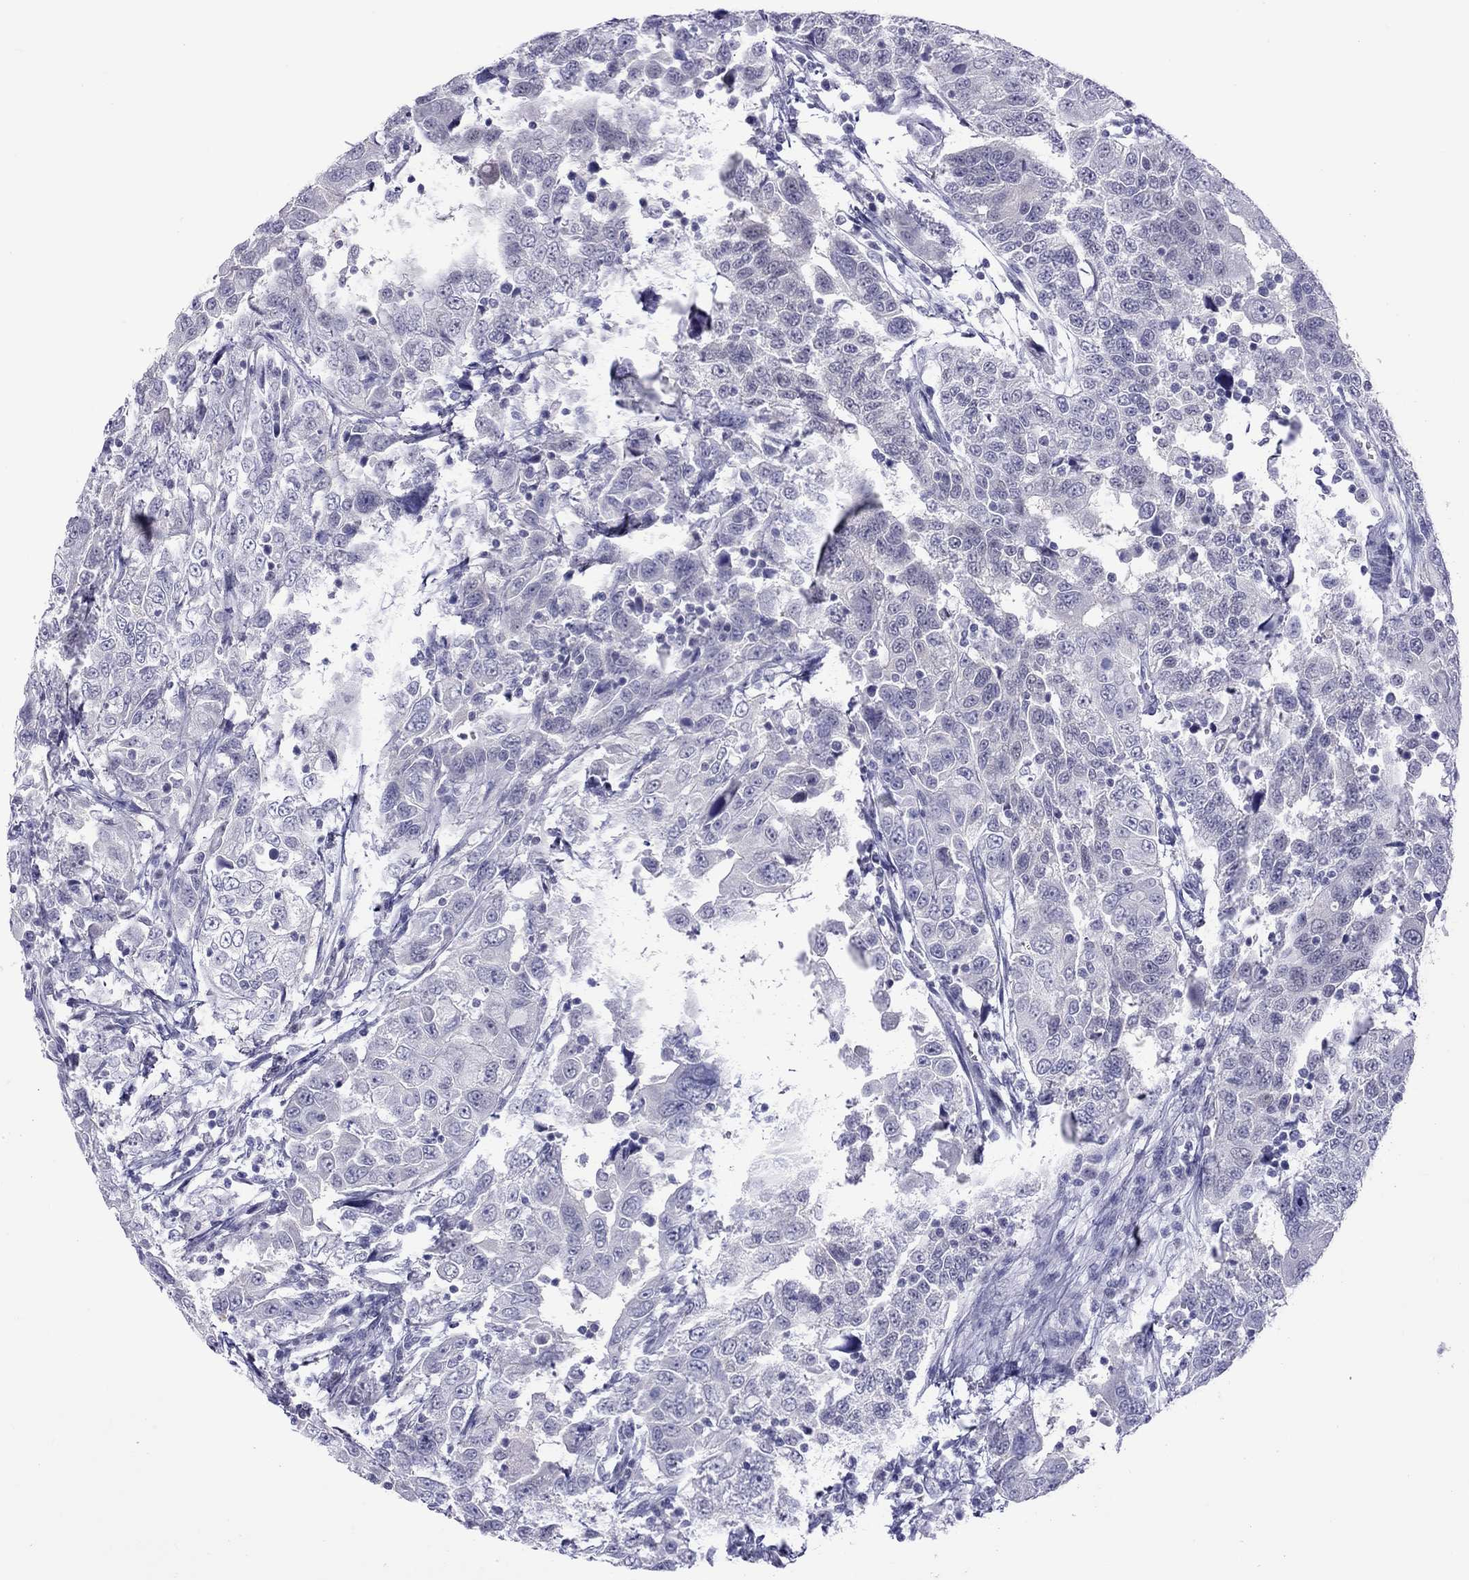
{"staining": {"intensity": "negative", "quantity": "none", "location": "none"}, "tissue": "urothelial cancer", "cell_type": "Tumor cells", "image_type": "cancer", "snomed": [{"axis": "morphology", "description": "Urothelial carcinoma, NOS"}, {"axis": "morphology", "description": "Urothelial carcinoma, High grade"}, {"axis": "topography", "description": "Urinary bladder"}], "caption": "This is a histopathology image of IHC staining of urothelial cancer, which shows no positivity in tumor cells.", "gene": "CHRNB3", "patient": {"sex": "female", "age": 73}}